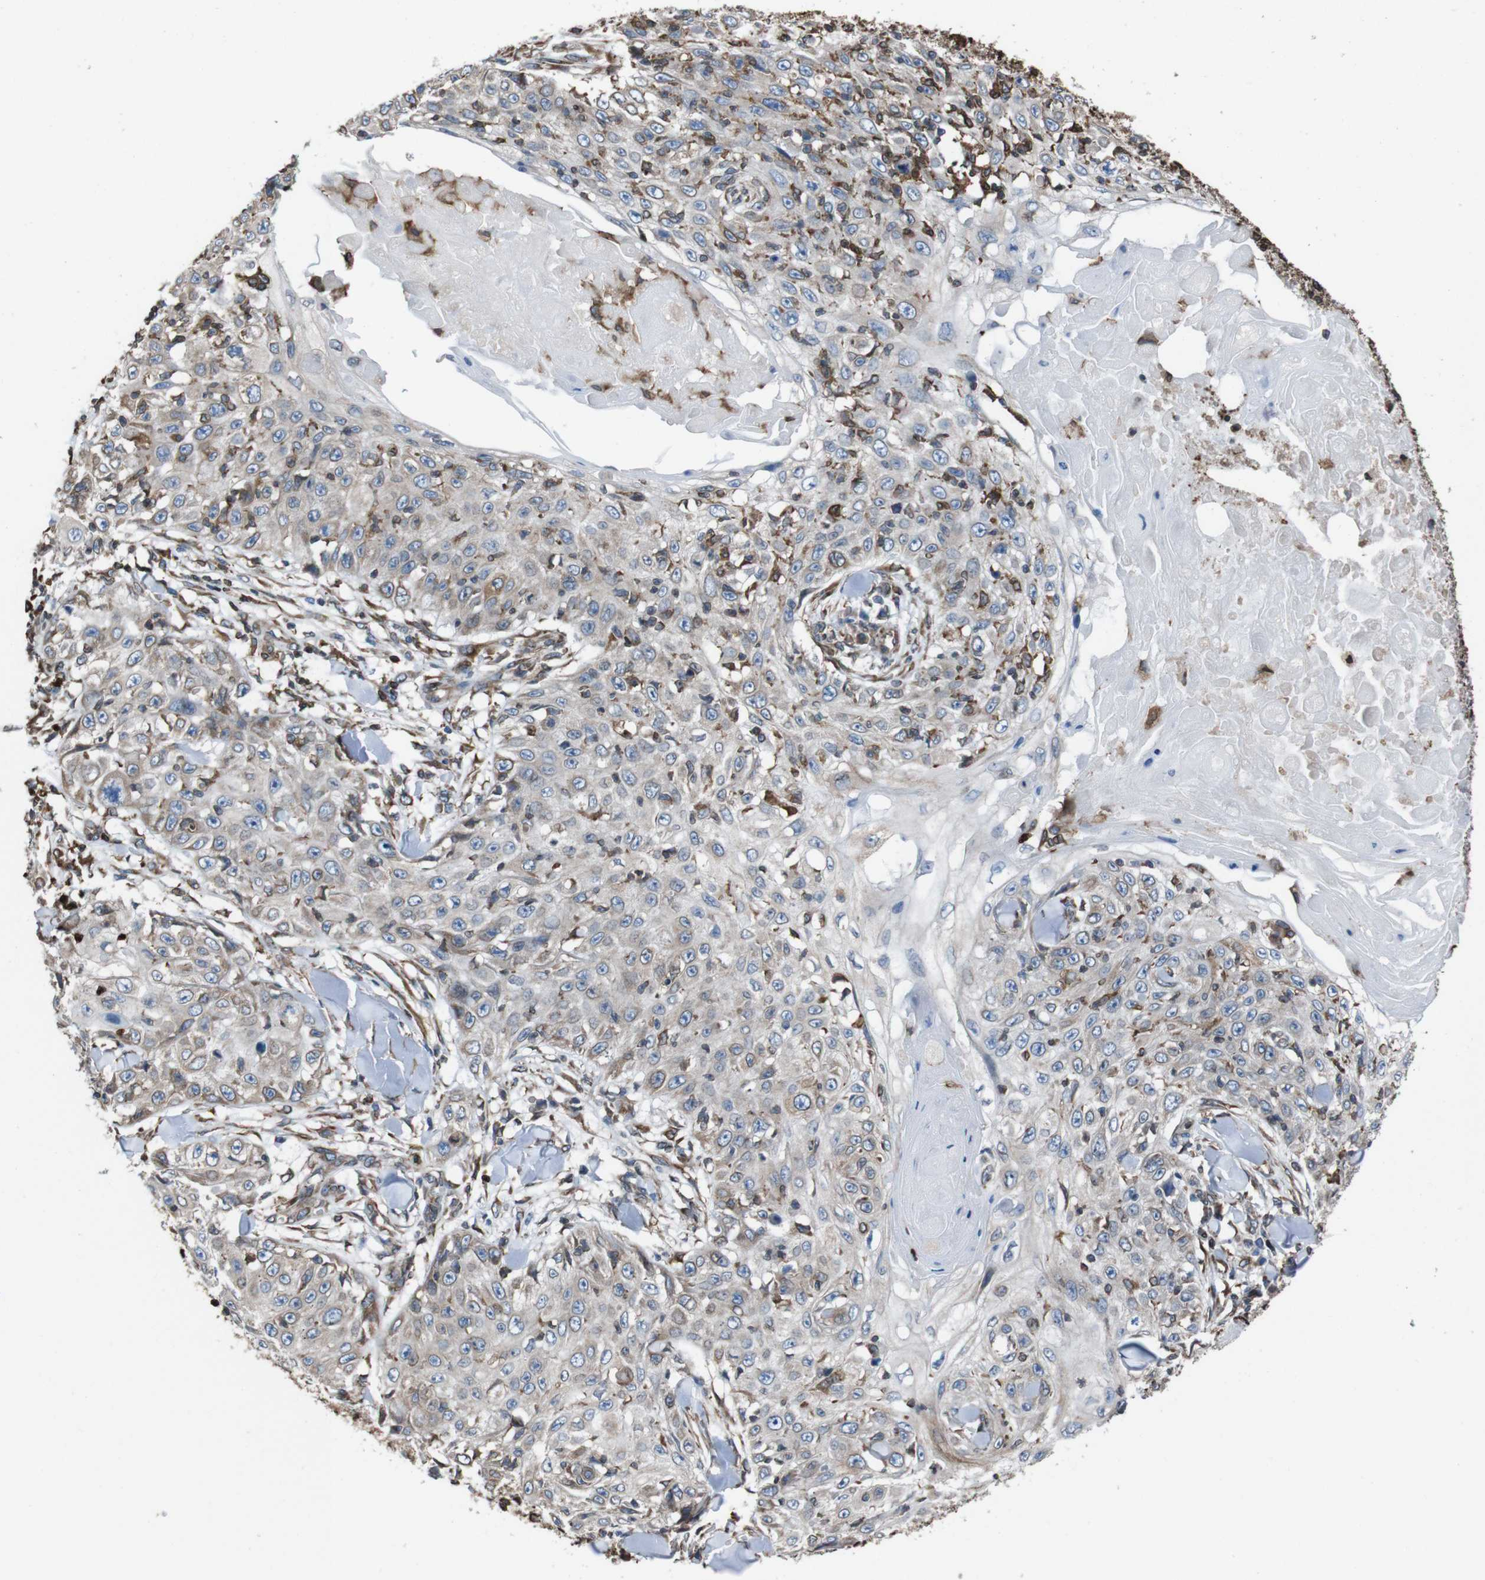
{"staining": {"intensity": "weak", "quantity": "25%-75%", "location": "cytoplasmic/membranous"}, "tissue": "skin cancer", "cell_type": "Tumor cells", "image_type": "cancer", "snomed": [{"axis": "morphology", "description": "Squamous cell carcinoma, NOS"}, {"axis": "topography", "description": "Skin"}], "caption": "Immunohistochemical staining of squamous cell carcinoma (skin) displays low levels of weak cytoplasmic/membranous staining in approximately 25%-75% of tumor cells.", "gene": "APMAP", "patient": {"sex": "male", "age": 86}}